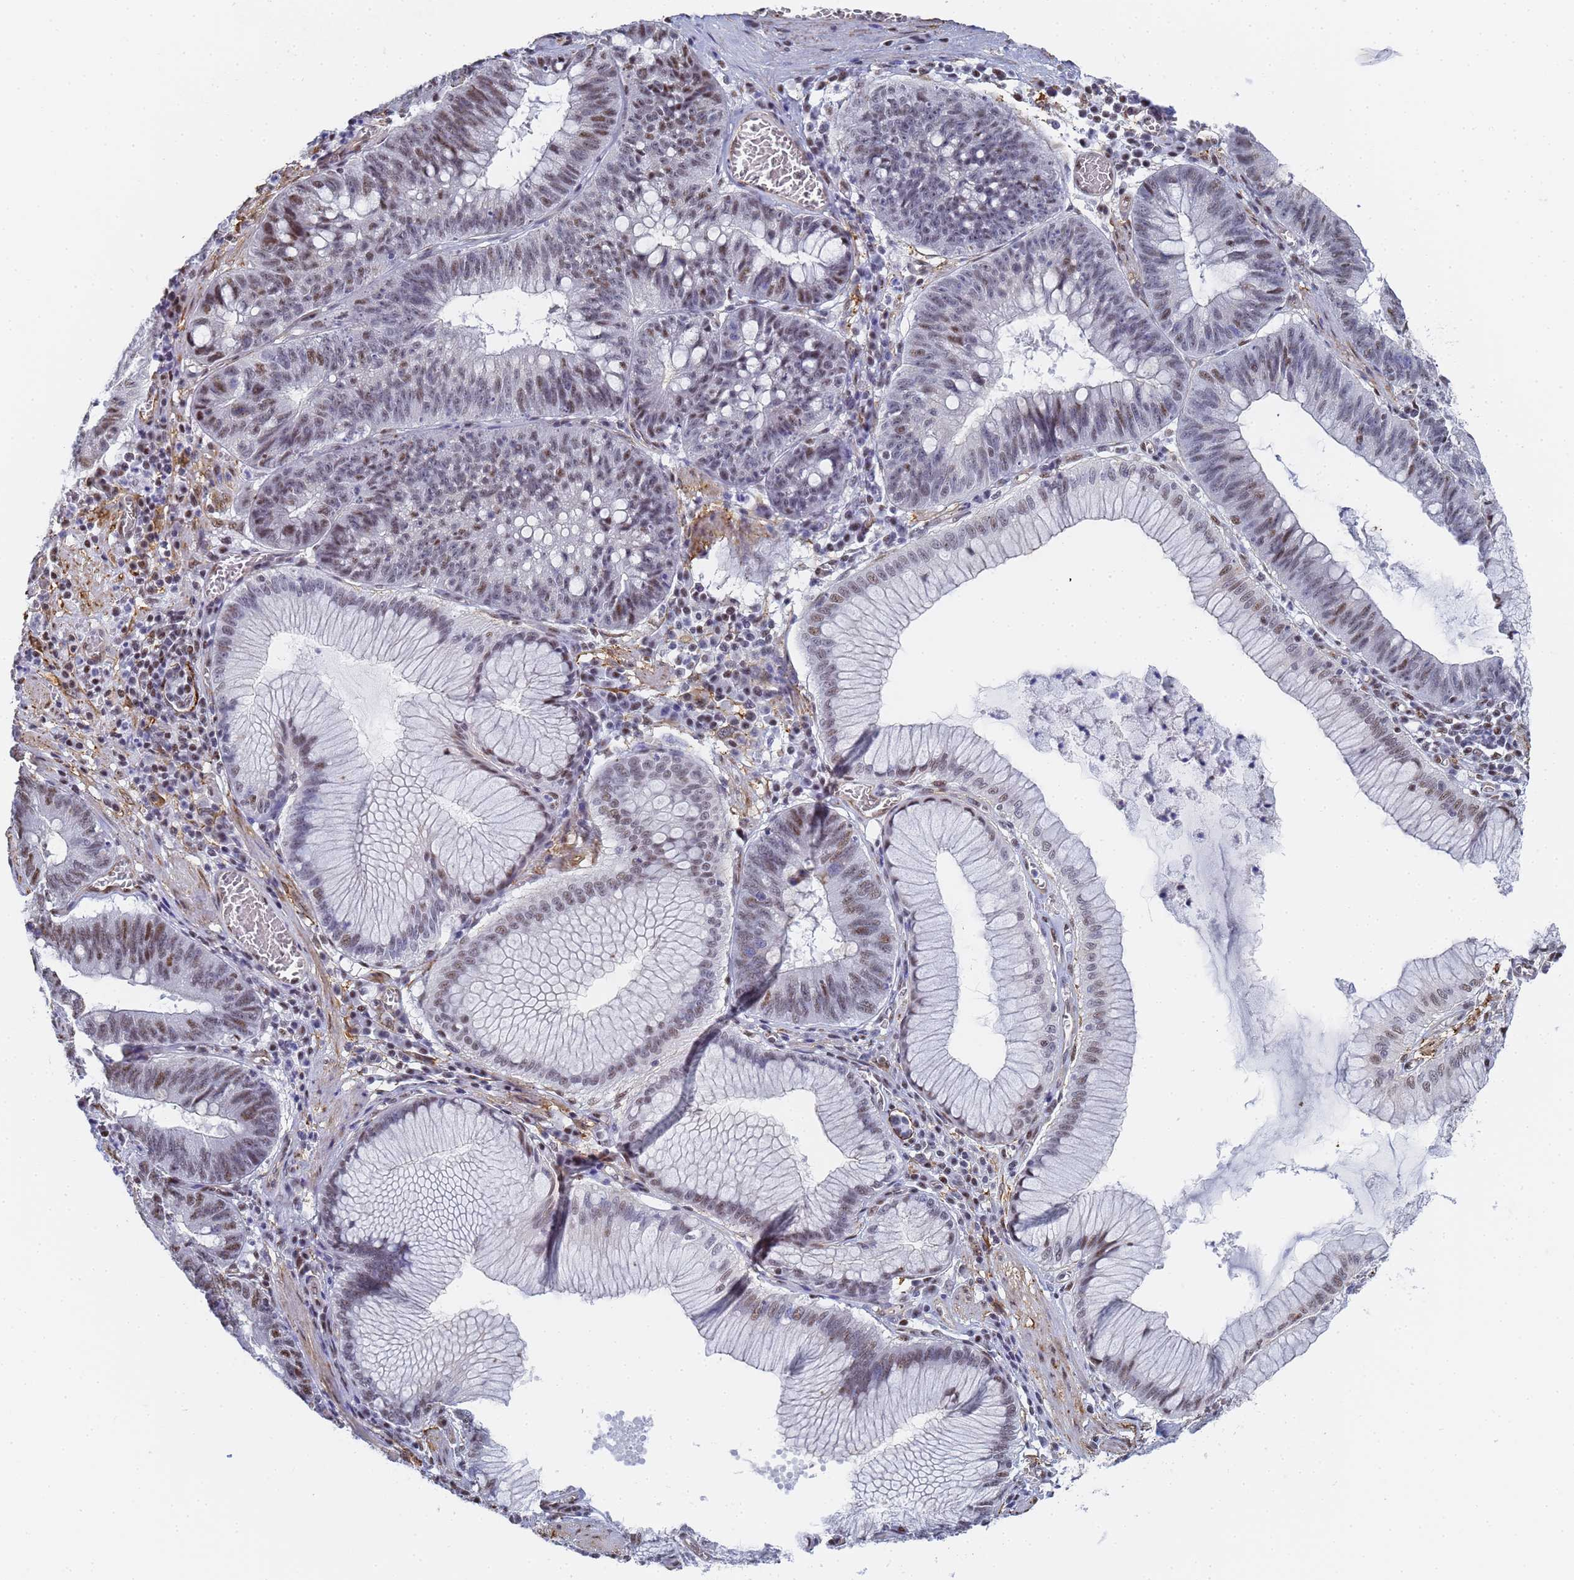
{"staining": {"intensity": "moderate", "quantity": "25%-75%", "location": "nuclear"}, "tissue": "stomach cancer", "cell_type": "Tumor cells", "image_type": "cancer", "snomed": [{"axis": "morphology", "description": "Adenocarcinoma, NOS"}, {"axis": "topography", "description": "Stomach"}], "caption": "The micrograph displays immunohistochemical staining of stomach adenocarcinoma. There is moderate nuclear positivity is identified in about 25%-75% of tumor cells. (DAB IHC with brightfield microscopy, high magnification).", "gene": "PRRT4", "patient": {"sex": "male", "age": 59}}